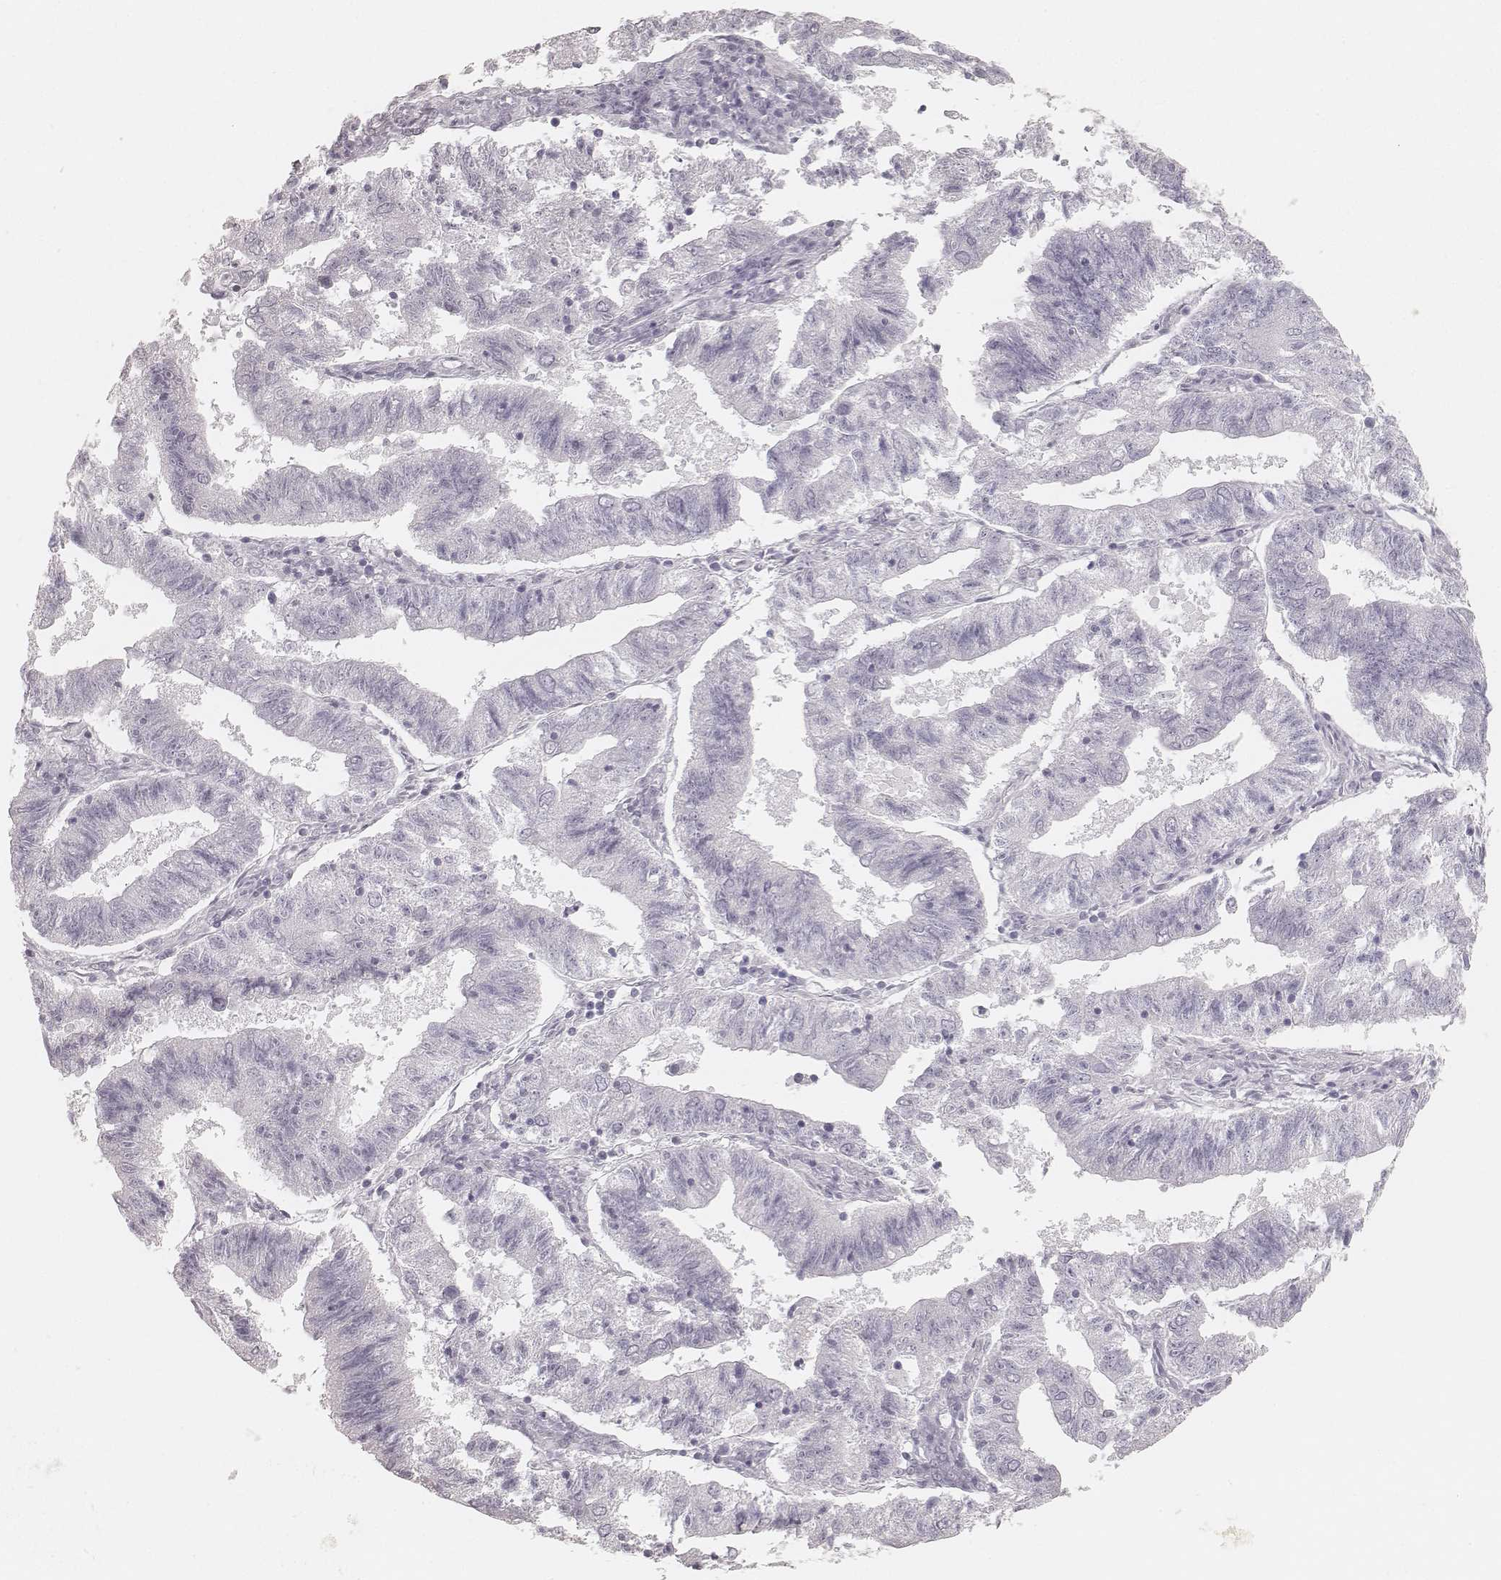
{"staining": {"intensity": "negative", "quantity": "none", "location": "none"}, "tissue": "endometrial cancer", "cell_type": "Tumor cells", "image_type": "cancer", "snomed": [{"axis": "morphology", "description": "Adenocarcinoma, NOS"}, {"axis": "topography", "description": "Endometrium"}], "caption": "IHC image of neoplastic tissue: human endometrial adenocarcinoma stained with DAB (3,3'-diaminobenzidine) reveals no significant protein expression in tumor cells.", "gene": "KRT34", "patient": {"sex": "female", "age": 82}}